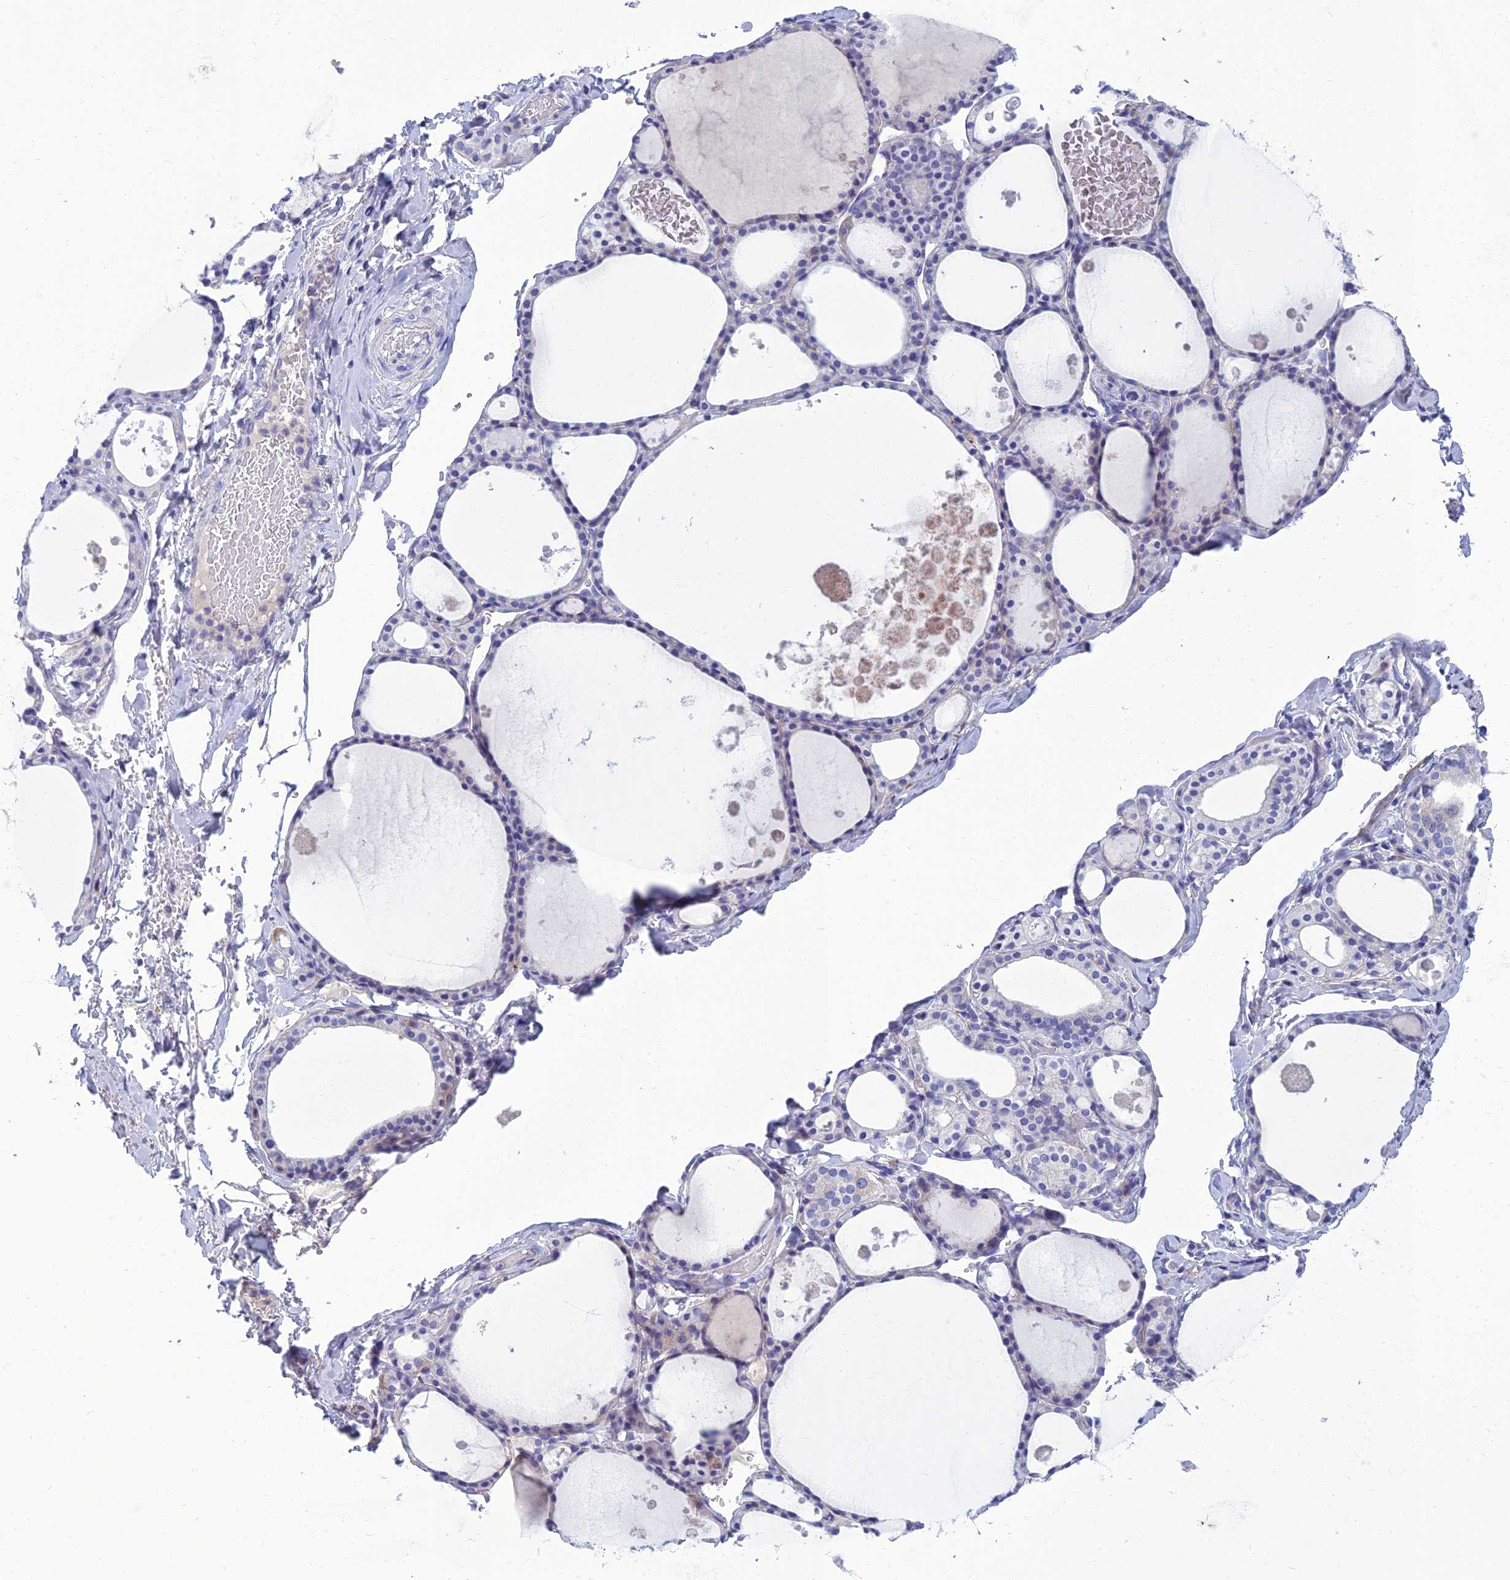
{"staining": {"intensity": "negative", "quantity": "none", "location": "none"}, "tissue": "thyroid gland", "cell_type": "Glandular cells", "image_type": "normal", "snomed": [{"axis": "morphology", "description": "Normal tissue, NOS"}, {"axis": "topography", "description": "Thyroid gland"}], "caption": "IHC of unremarkable thyroid gland reveals no positivity in glandular cells.", "gene": "SPTLC3", "patient": {"sex": "male", "age": 56}}